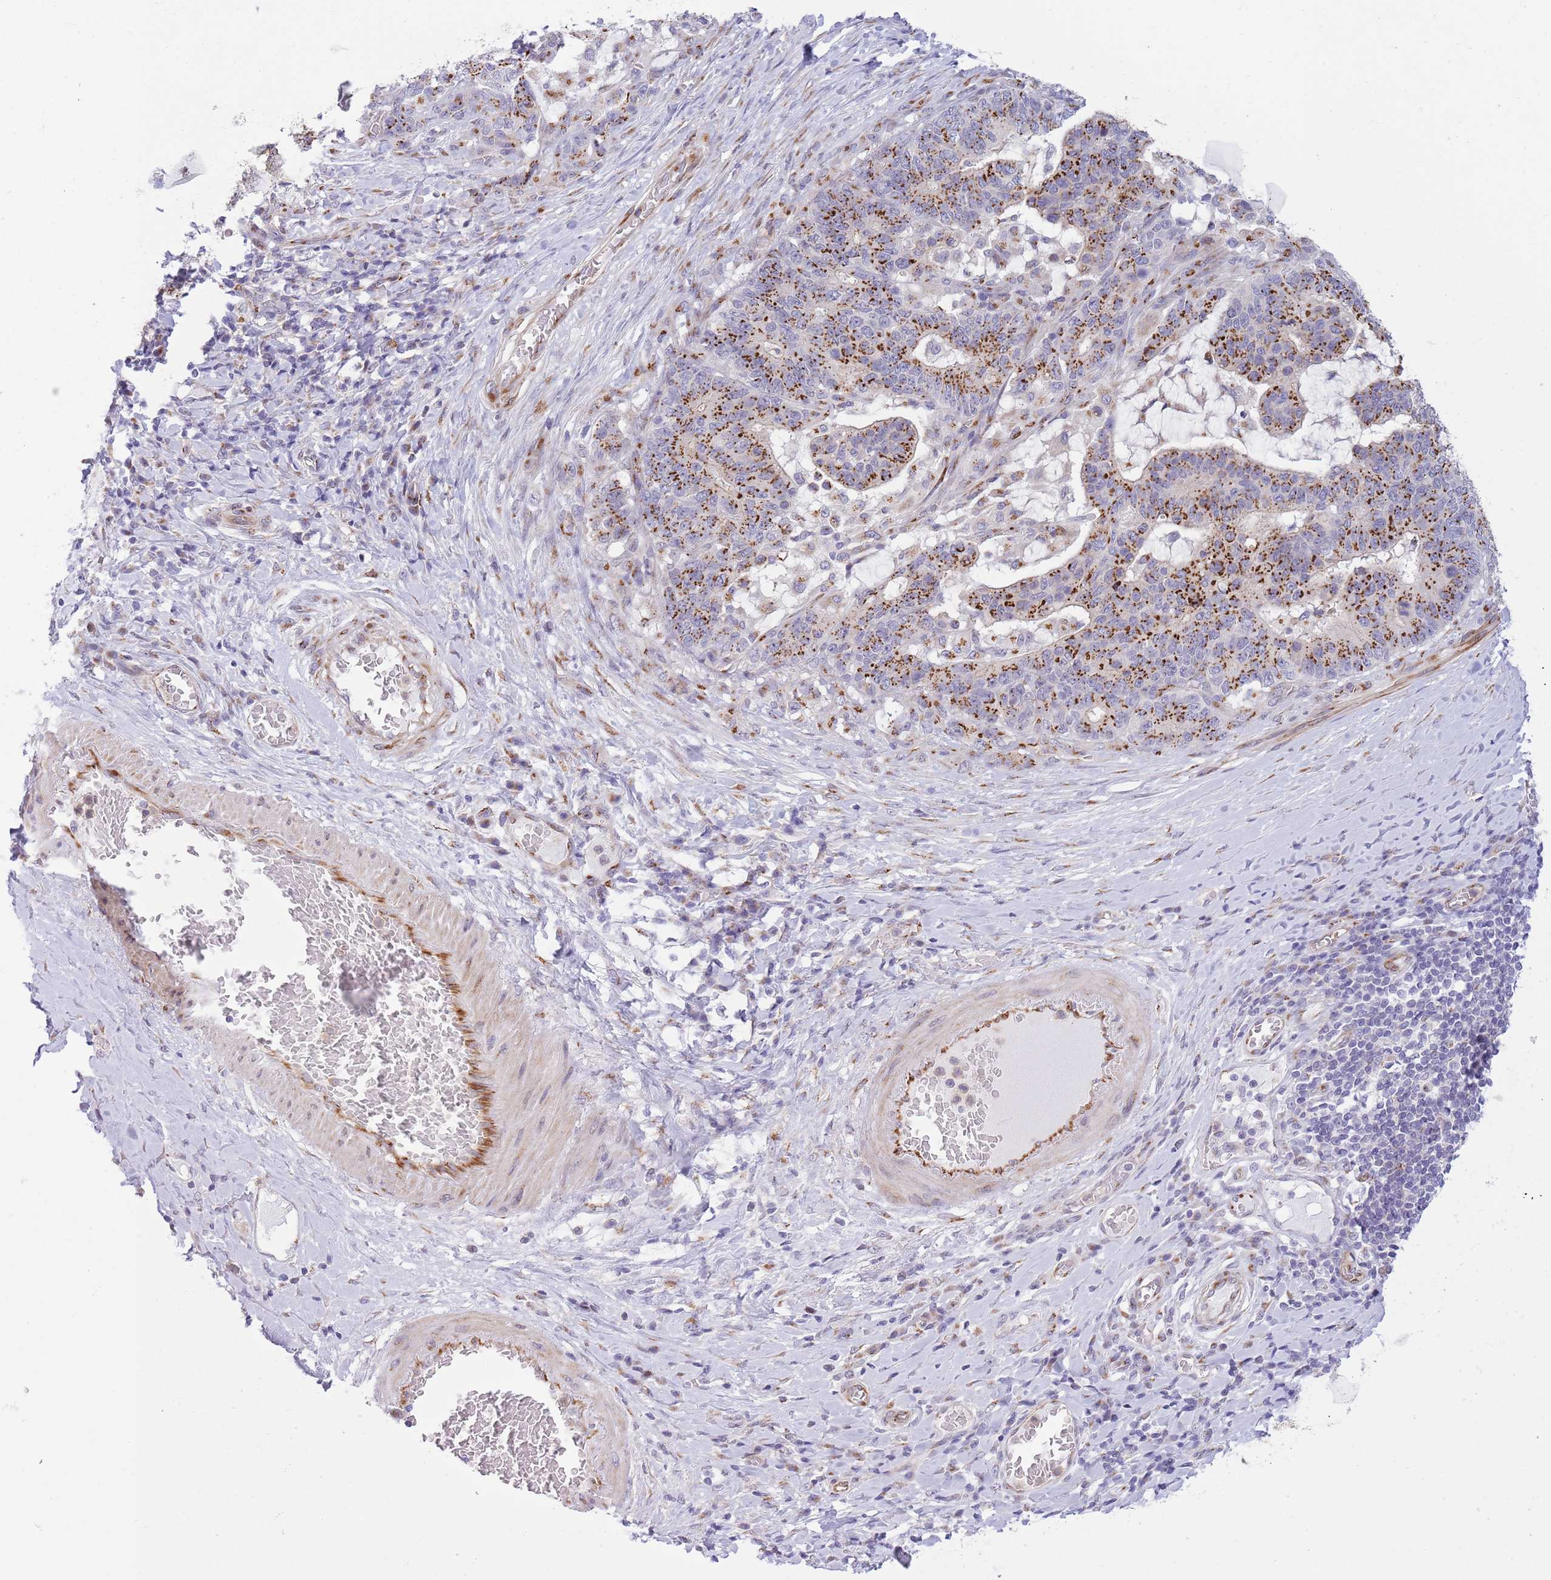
{"staining": {"intensity": "strong", "quantity": ">75%", "location": "cytoplasmic/membranous"}, "tissue": "stomach cancer", "cell_type": "Tumor cells", "image_type": "cancer", "snomed": [{"axis": "morphology", "description": "Normal tissue, NOS"}, {"axis": "morphology", "description": "Adenocarcinoma, NOS"}, {"axis": "topography", "description": "Stomach"}], "caption": "Immunohistochemical staining of stomach cancer (adenocarcinoma) demonstrates high levels of strong cytoplasmic/membranous positivity in approximately >75% of tumor cells. (brown staining indicates protein expression, while blue staining denotes nuclei).", "gene": "C20orf96", "patient": {"sex": "female", "age": 64}}